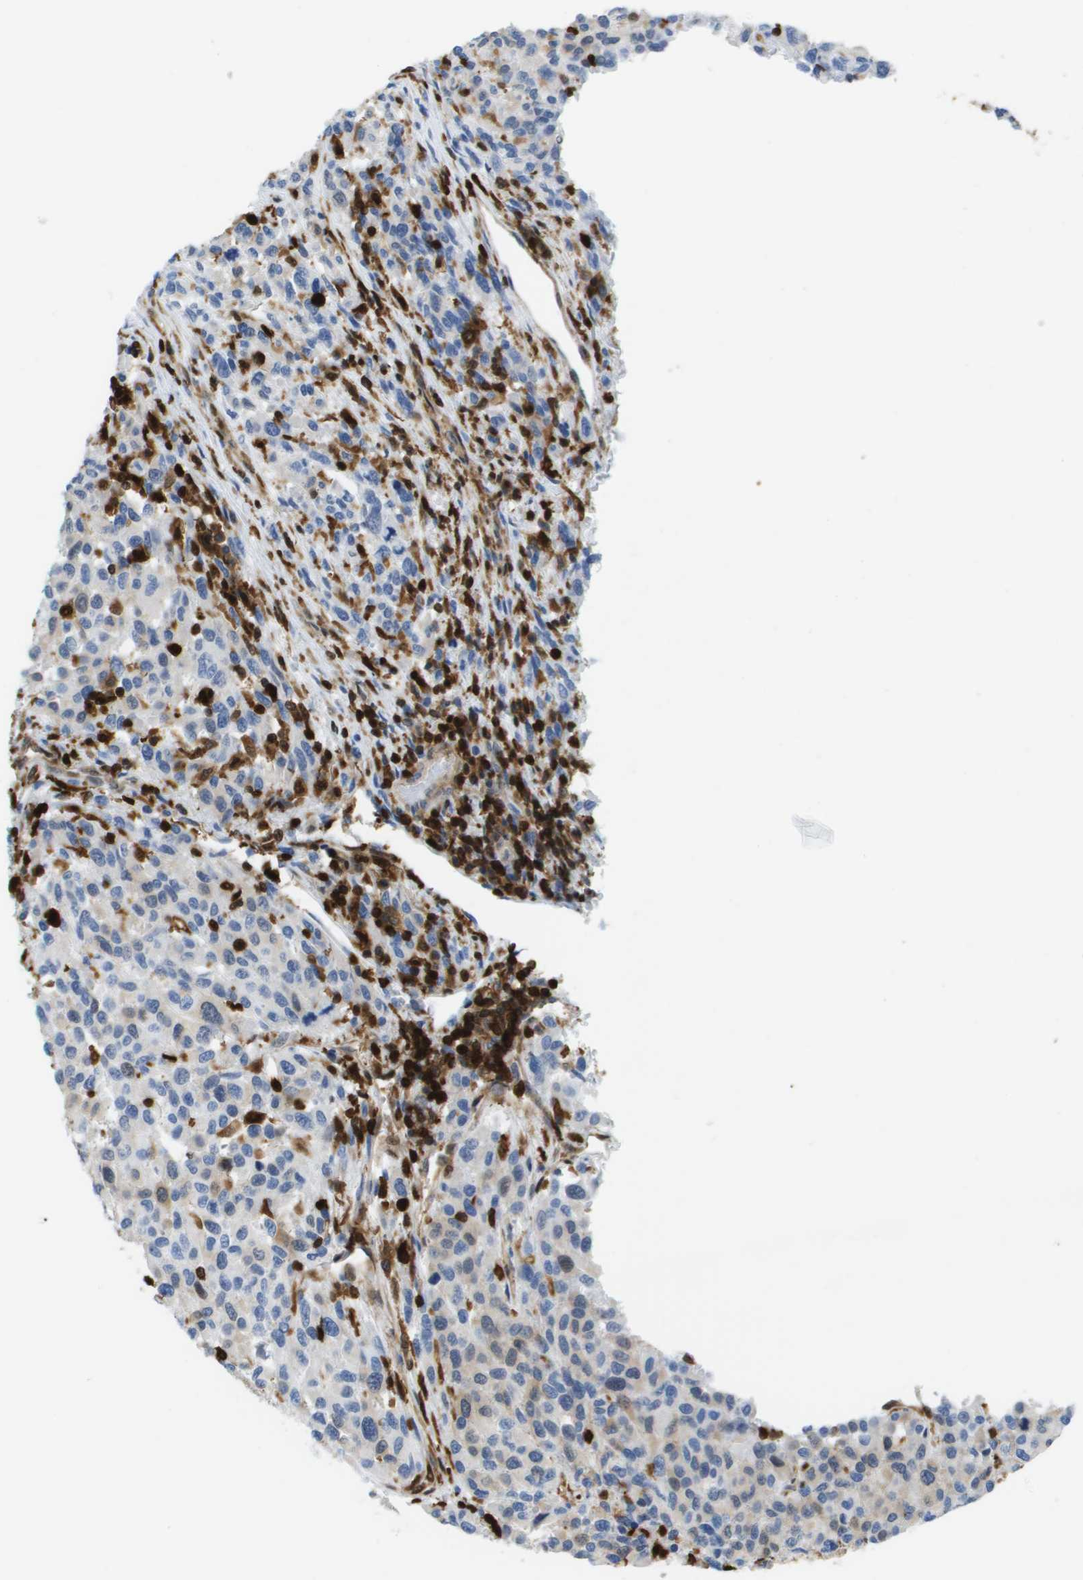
{"staining": {"intensity": "negative", "quantity": "none", "location": "none"}, "tissue": "melanoma", "cell_type": "Tumor cells", "image_type": "cancer", "snomed": [{"axis": "morphology", "description": "Malignant melanoma, Metastatic site"}, {"axis": "topography", "description": "Lymph node"}], "caption": "High power microscopy histopathology image of an immunohistochemistry histopathology image of melanoma, revealing no significant positivity in tumor cells.", "gene": "DOCK5", "patient": {"sex": "male", "age": 61}}